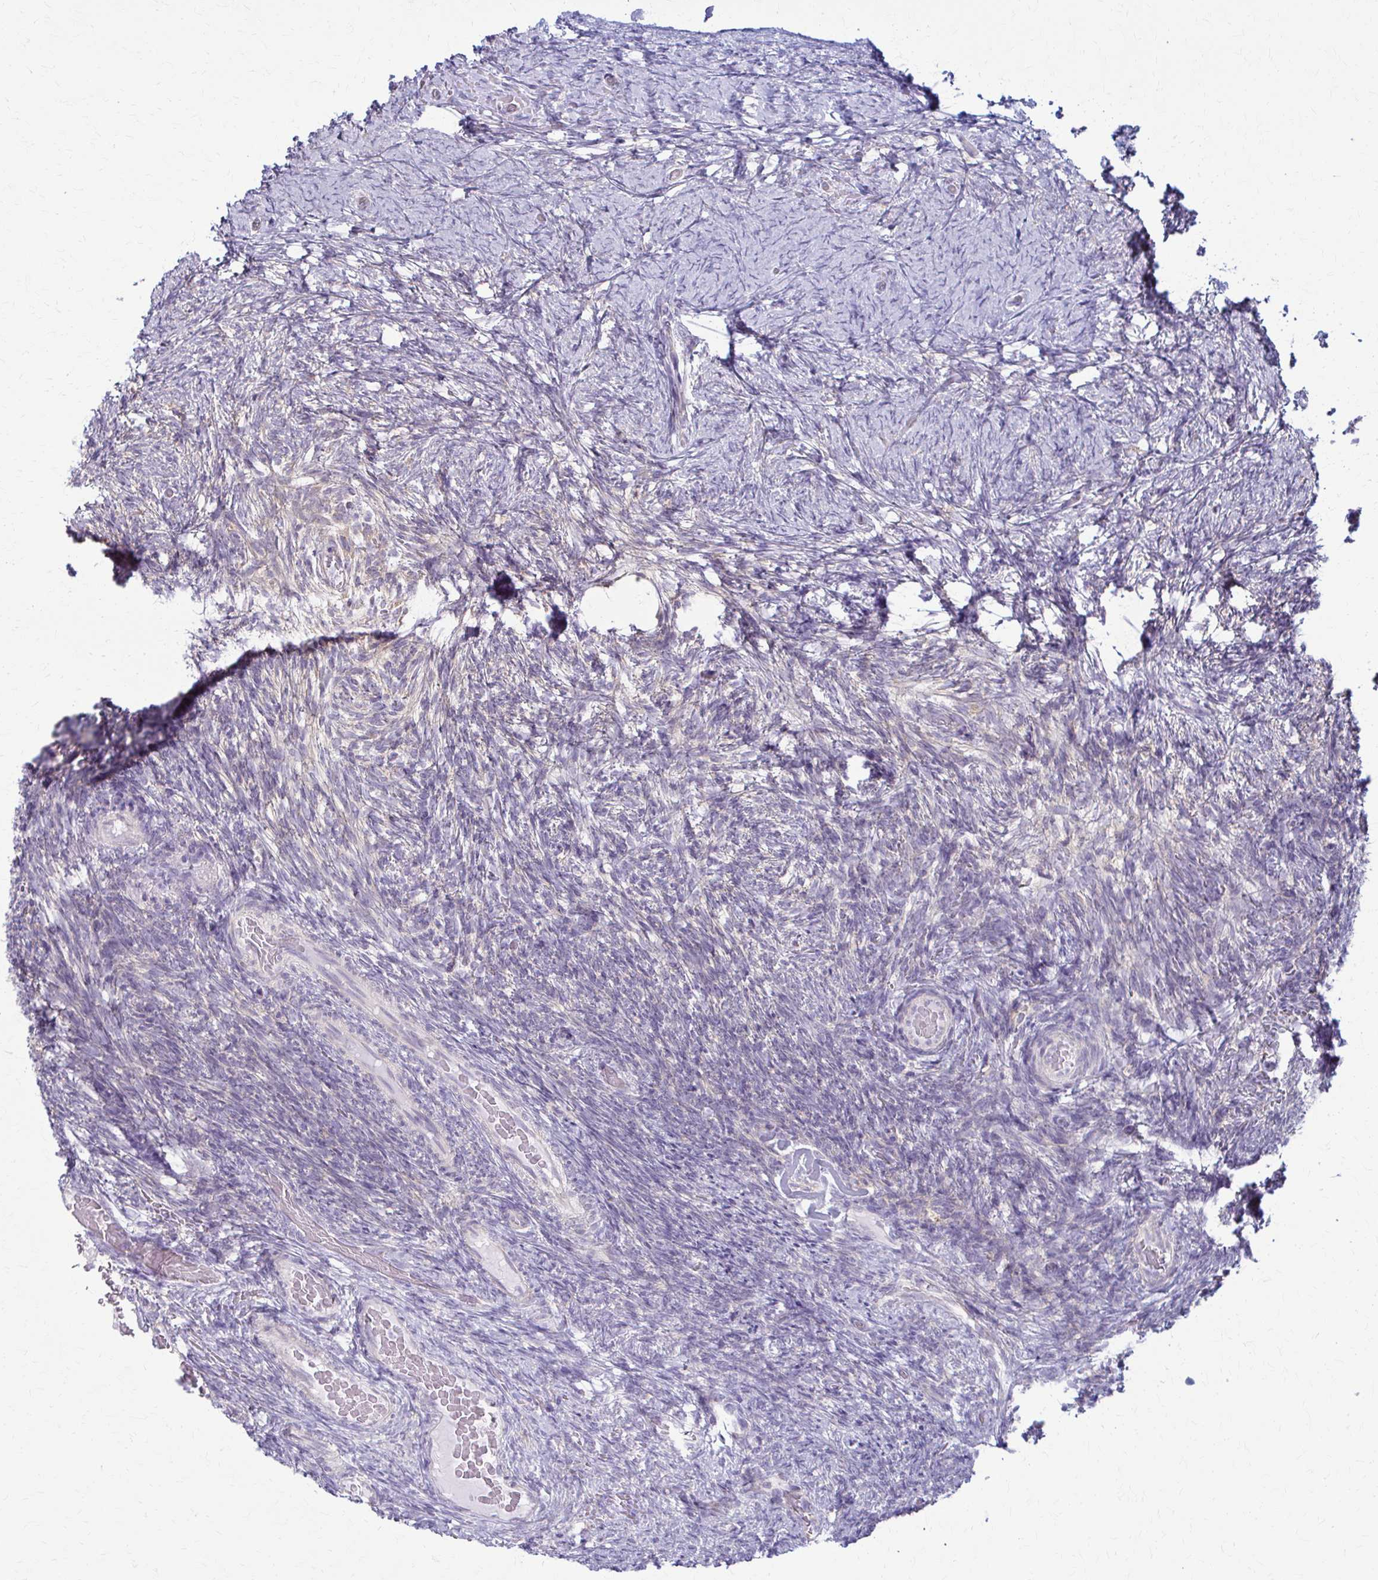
{"staining": {"intensity": "negative", "quantity": "none", "location": "none"}, "tissue": "ovary", "cell_type": "Ovarian stroma cells", "image_type": "normal", "snomed": [{"axis": "morphology", "description": "Normal tissue, NOS"}, {"axis": "topography", "description": "Ovary"}], "caption": "Immunohistochemistry (IHC) image of unremarkable ovary: ovary stained with DAB shows no significant protein positivity in ovarian stroma cells.", "gene": "PRKRA", "patient": {"sex": "female", "age": 34}}